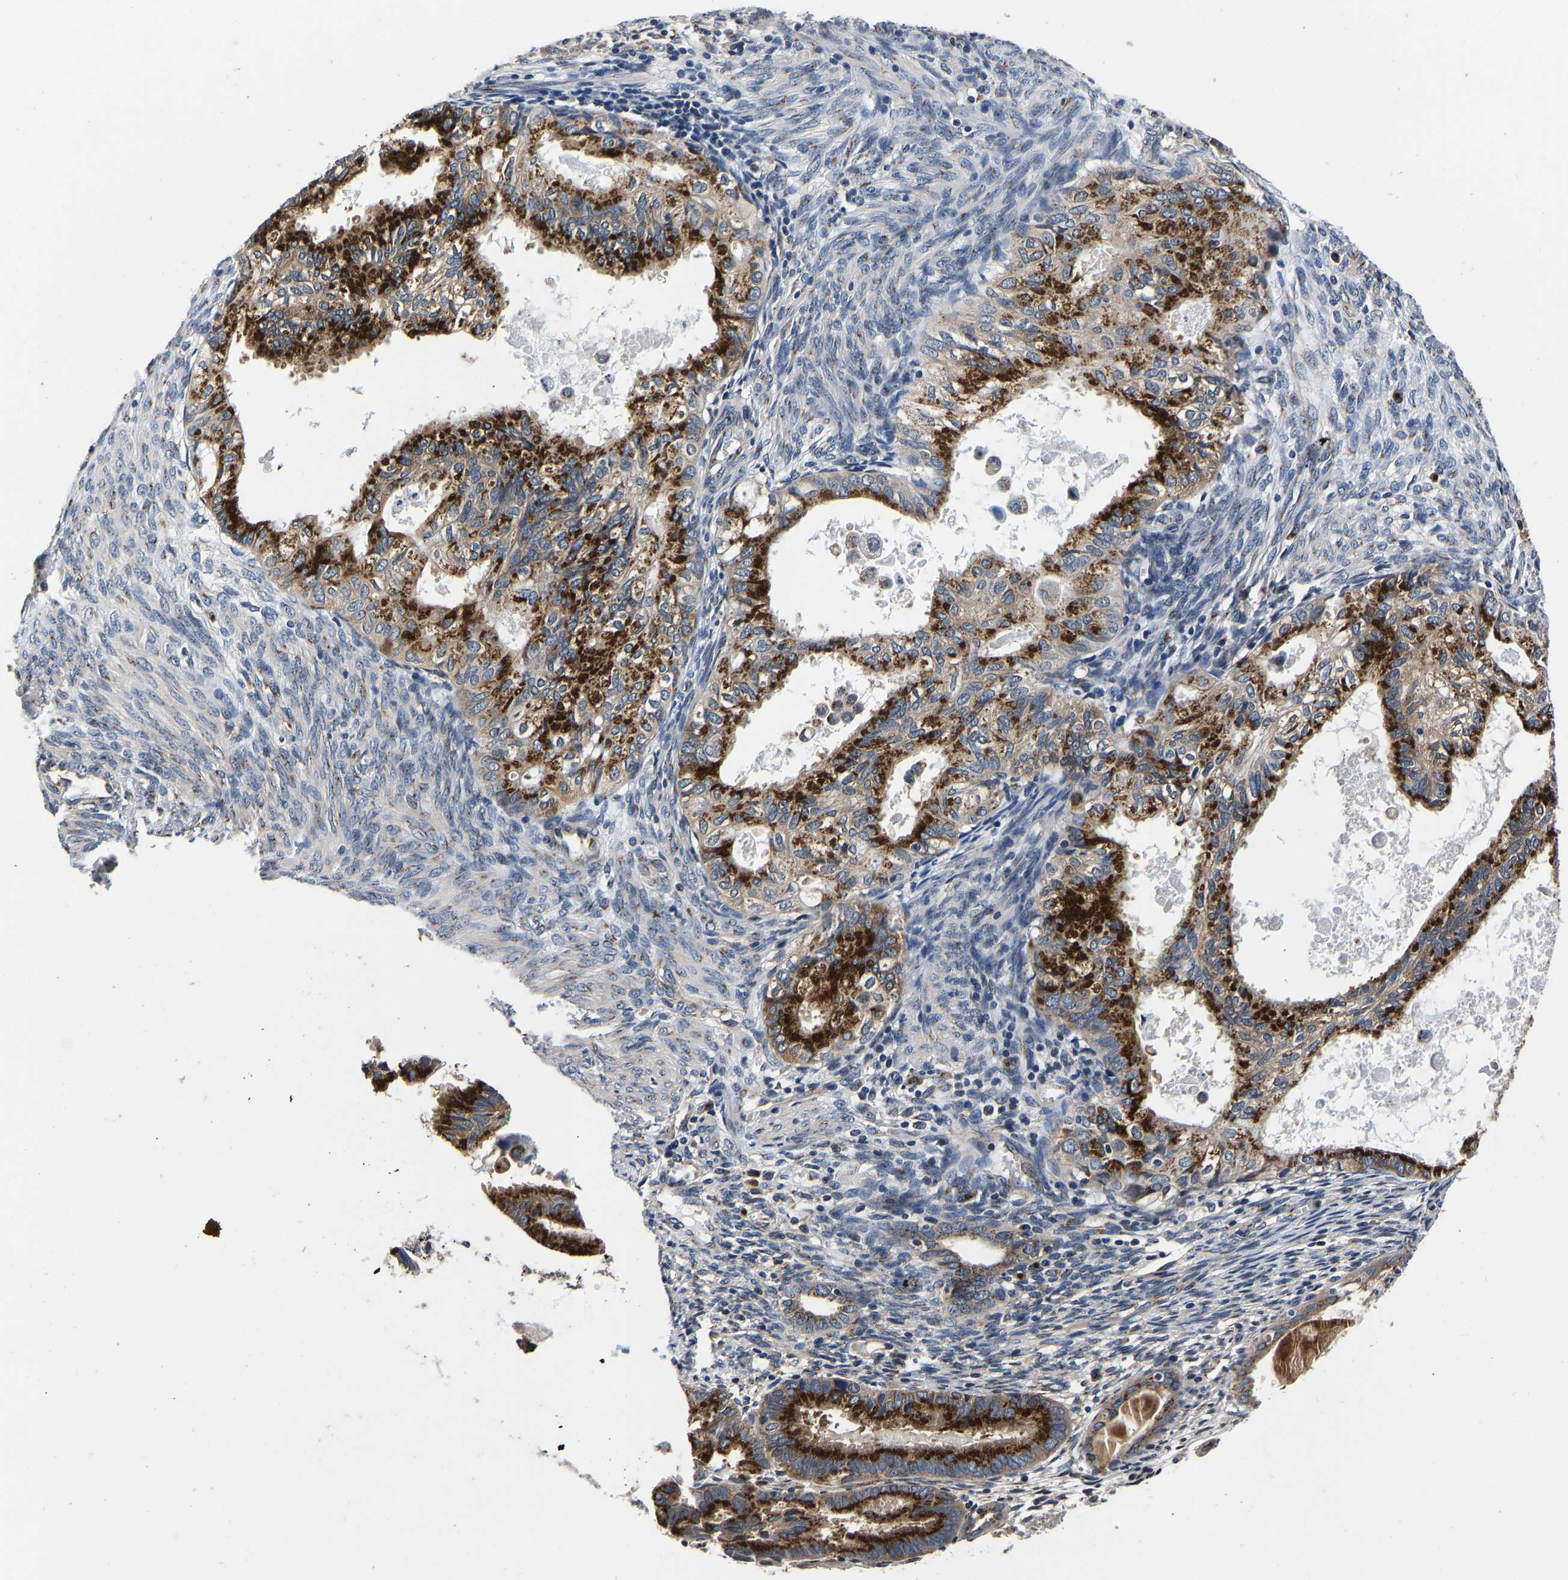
{"staining": {"intensity": "strong", "quantity": ">75%", "location": "cytoplasmic/membranous"}, "tissue": "cervical cancer", "cell_type": "Tumor cells", "image_type": "cancer", "snomed": [{"axis": "morphology", "description": "Normal tissue, NOS"}, {"axis": "morphology", "description": "Adenocarcinoma, NOS"}, {"axis": "topography", "description": "Cervix"}, {"axis": "topography", "description": "Endometrium"}], "caption": "Immunohistochemical staining of human cervical cancer (adenocarcinoma) displays high levels of strong cytoplasmic/membranous protein expression in about >75% of tumor cells. (DAB (3,3'-diaminobenzidine) = brown stain, brightfield microscopy at high magnification).", "gene": "RABAC1", "patient": {"sex": "female", "age": 86}}